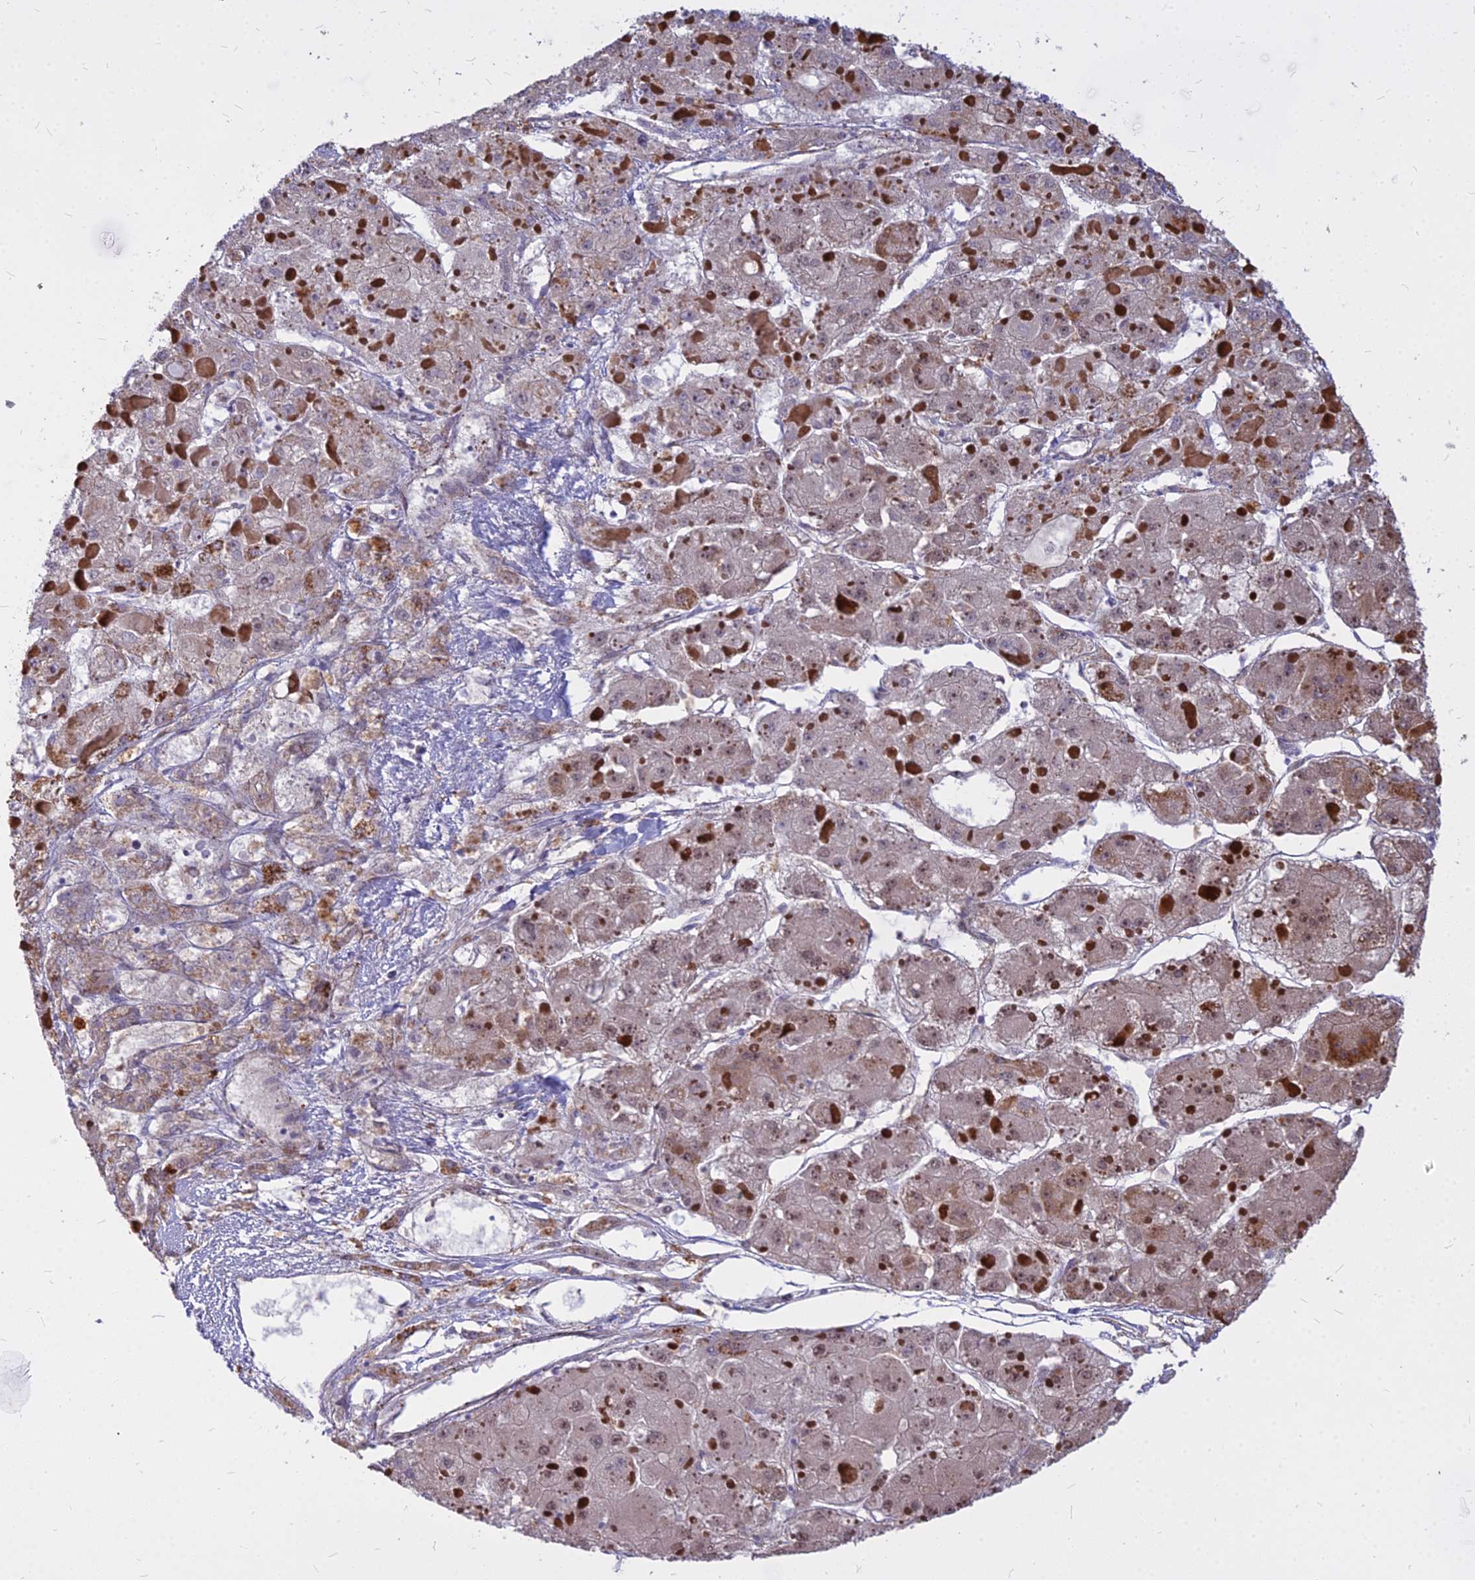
{"staining": {"intensity": "moderate", "quantity": "<25%", "location": "cytoplasmic/membranous"}, "tissue": "liver cancer", "cell_type": "Tumor cells", "image_type": "cancer", "snomed": [{"axis": "morphology", "description": "Carcinoma, Hepatocellular, NOS"}, {"axis": "topography", "description": "Liver"}], "caption": "Immunohistochemistry staining of liver hepatocellular carcinoma, which displays low levels of moderate cytoplasmic/membranous expression in about <25% of tumor cells indicating moderate cytoplasmic/membranous protein expression. The staining was performed using DAB (brown) for protein detection and nuclei were counterstained in hematoxylin (blue).", "gene": "ALG10", "patient": {"sex": "female", "age": 73}}